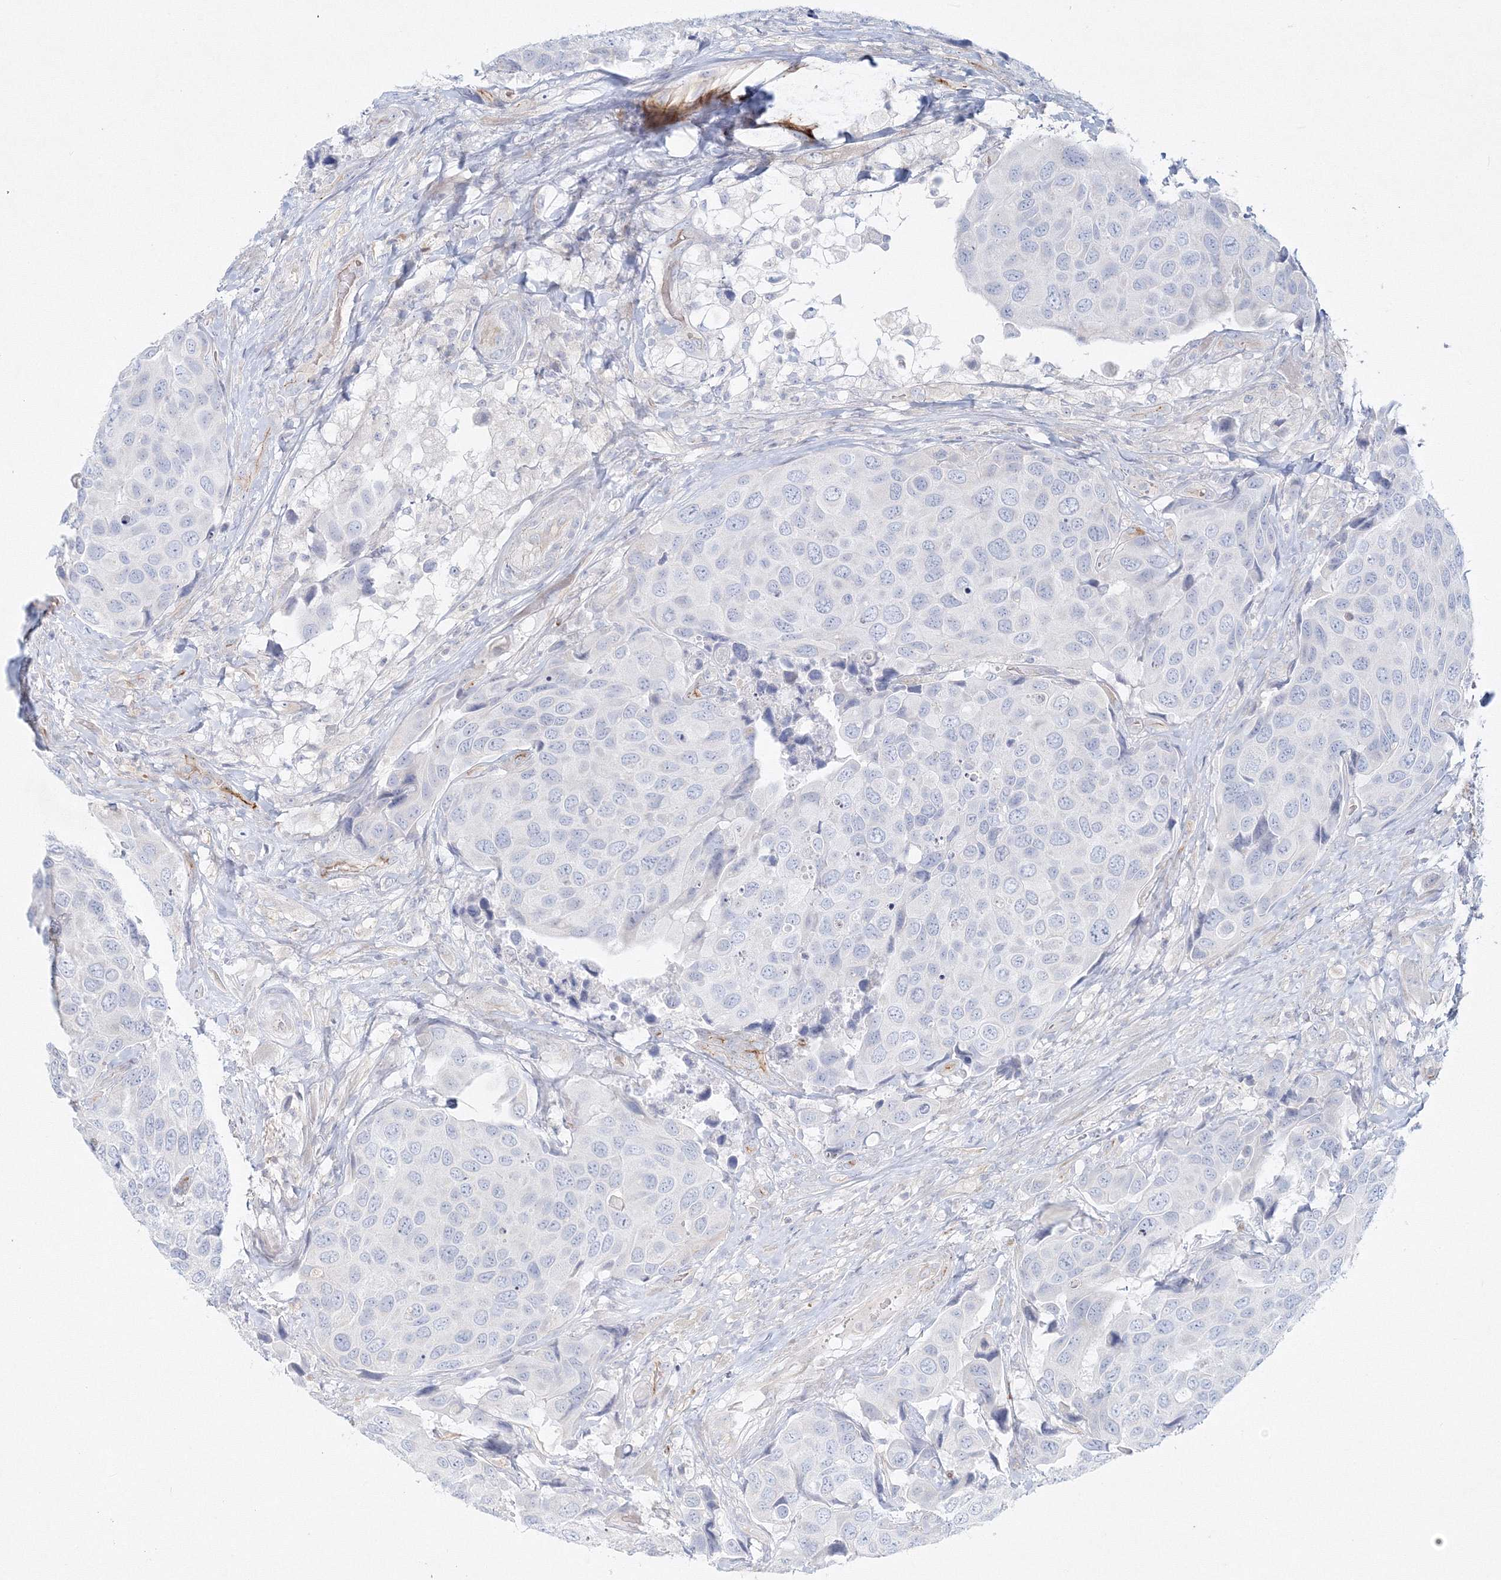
{"staining": {"intensity": "negative", "quantity": "none", "location": "none"}, "tissue": "urothelial cancer", "cell_type": "Tumor cells", "image_type": "cancer", "snomed": [{"axis": "morphology", "description": "Urothelial carcinoma, High grade"}, {"axis": "topography", "description": "Urinary bladder"}], "caption": "IHC micrograph of urothelial carcinoma (high-grade) stained for a protein (brown), which reveals no staining in tumor cells.", "gene": "DNAH1", "patient": {"sex": "male", "age": 74}}